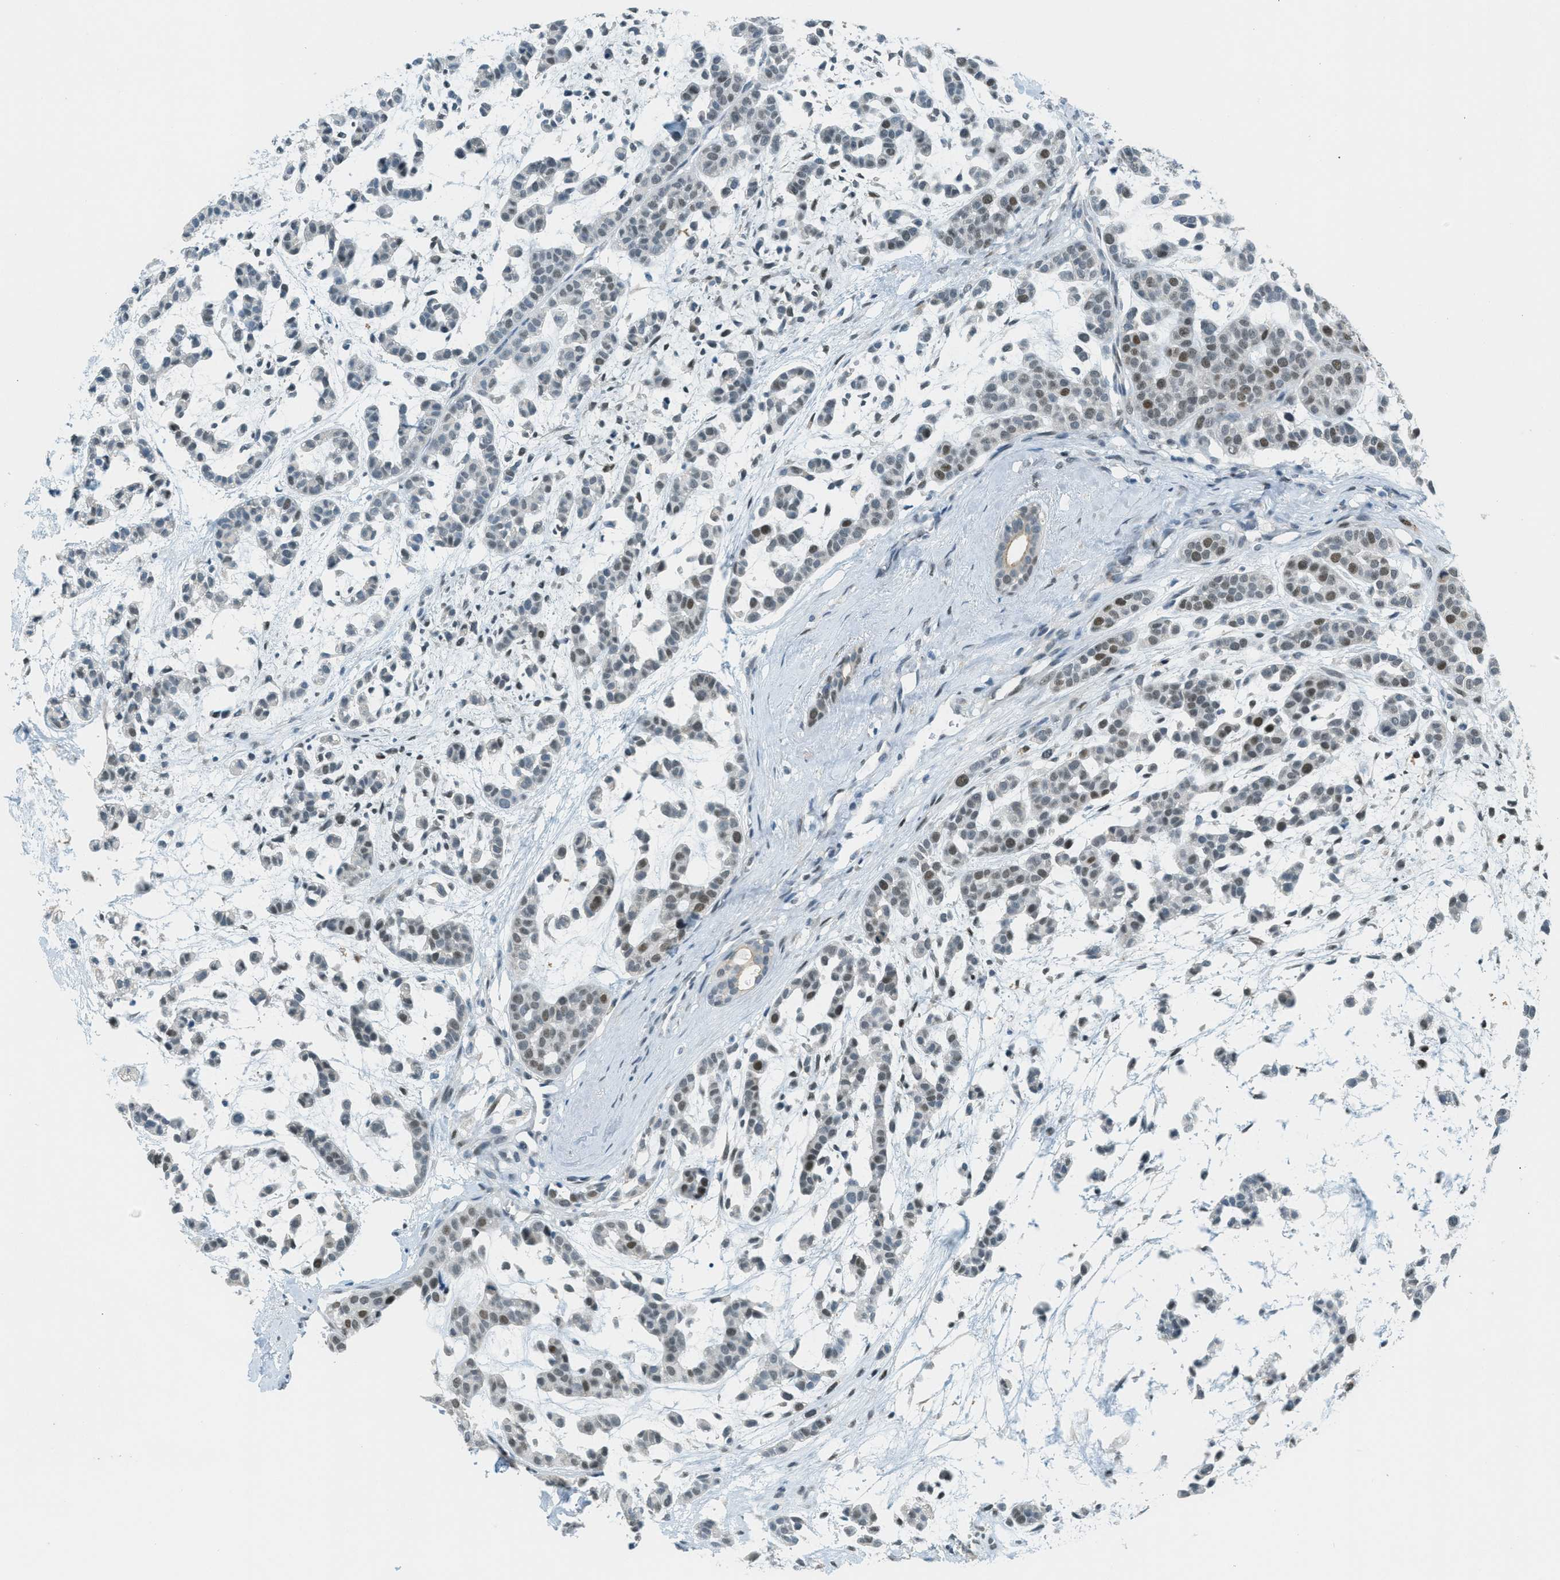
{"staining": {"intensity": "weak", "quantity": "<25%", "location": "nuclear"}, "tissue": "head and neck cancer", "cell_type": "Tumor cells", "image_type": "cancer", "snomed": [{"axis": "morphology", "description": "Adenocarcinoma, NOS"}, {"axis": "morphology", "description": "Adenoma, NOS"}, {"axis": "topography", "description": "Head-Neck"}], "caption": "The photomicrograph shows no significant positivity in tumor cells of adenocarcinoma (head and neck).", "gene": "TCF3", "patient": {"sex": "female", "age": 55}}